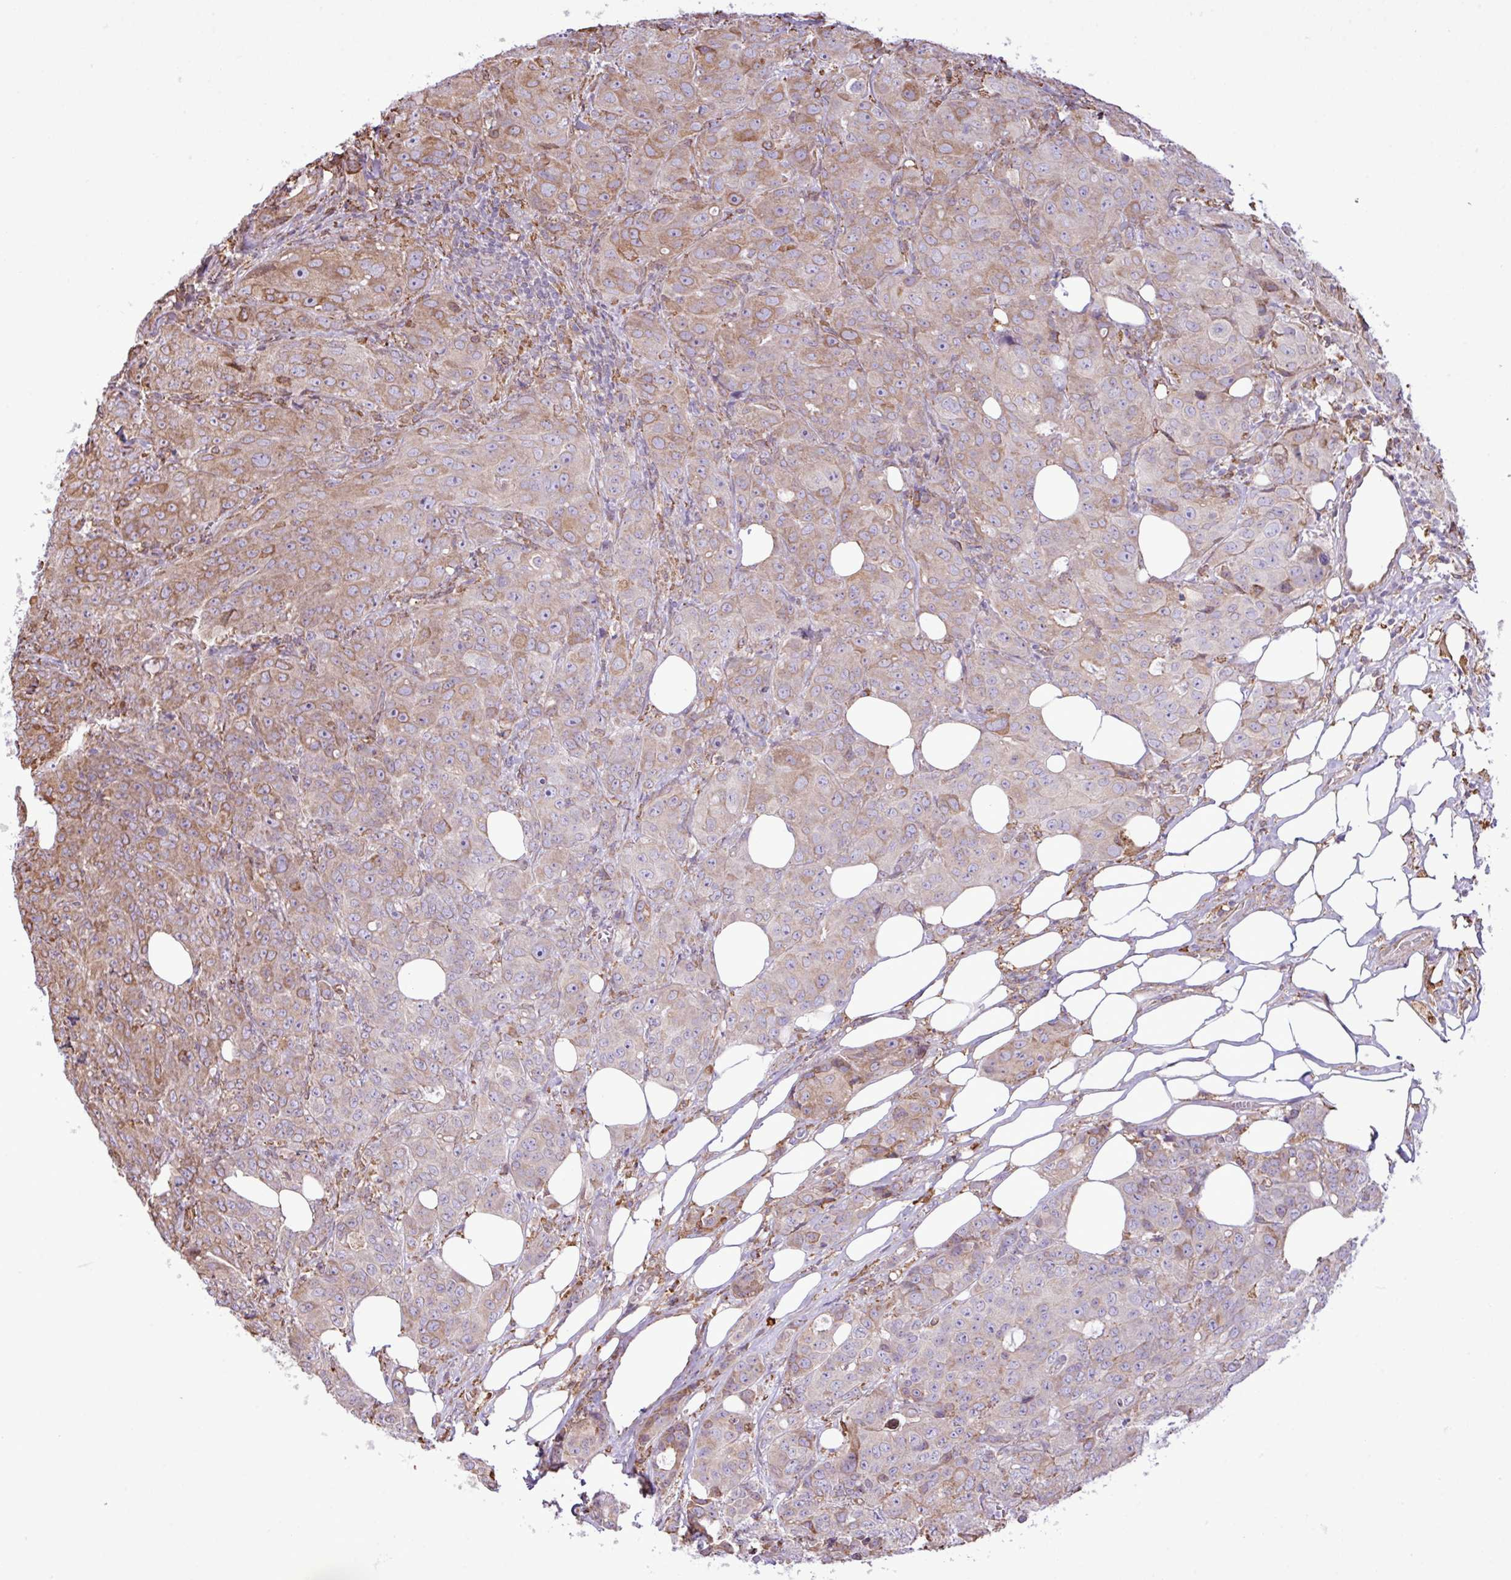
{"staining": {"intensity": "moderate", "quantity": "25%-75%", "location": "cytoplasmic/membranous"}, "tissue": "breast cancer", "cell_type": "Tumor cells", "image_type": "cancer", "snomed": [{"axis": "morphology", "description": "Duct carcinoma"}, {"axis": "topography", "description": "Breast"}], "caption": "The photomicrograph exhibits immunohistochemical staining of breast intraductal carcinoma. There is moderate cytoplasmic/membranous positivity is appreciated in about 25%-75% of tumor cells. The staining was performed using DAB, with brown indicating positive protein expression. Nuclei are stained blue with hematoxylin.", "gene": "ZSCAN5A", "patient": {"sex": "female", "age": 43}}